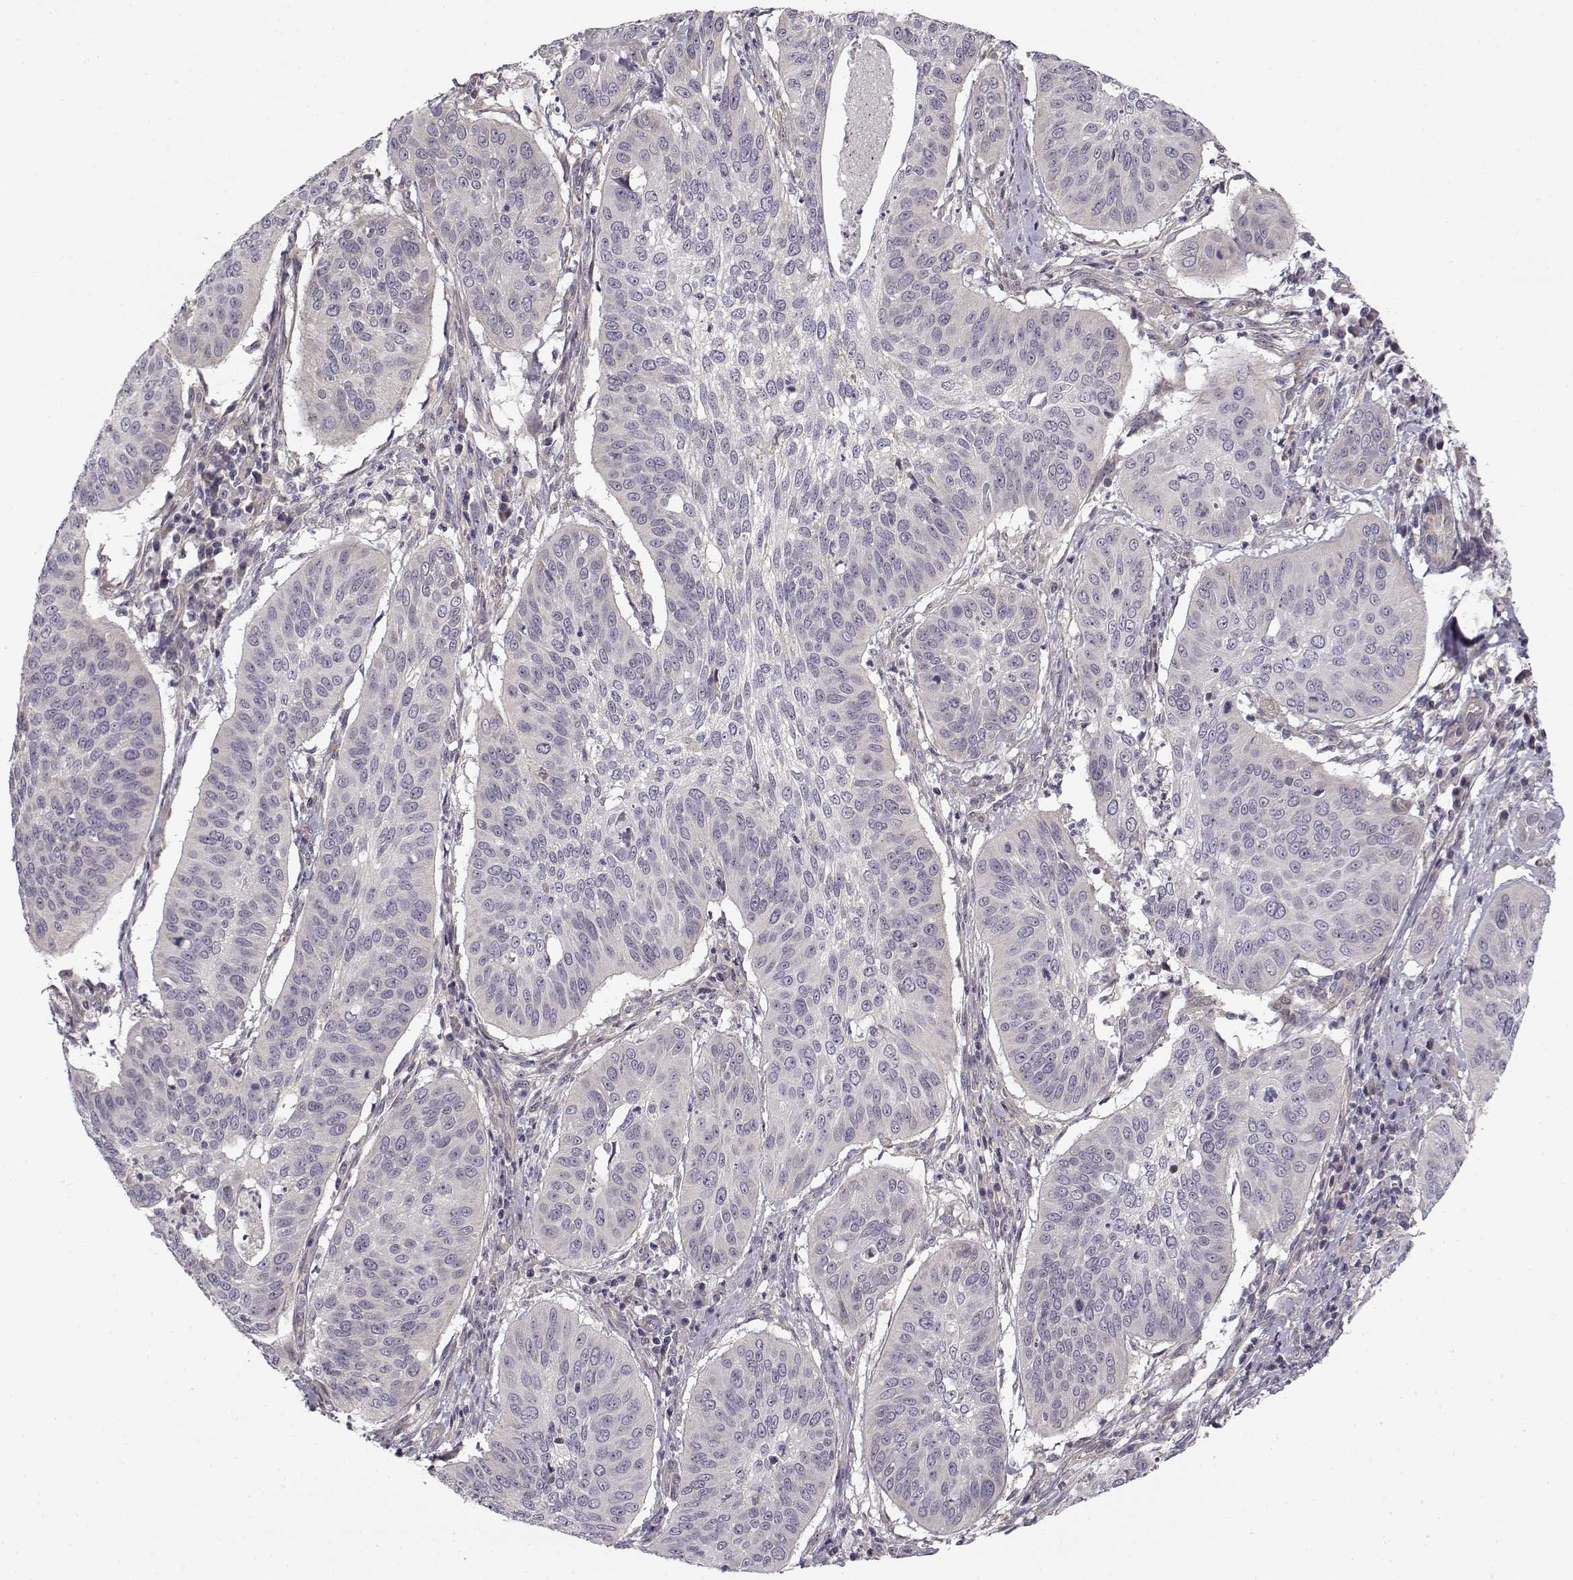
{"staining": {"intensity": "negative", "quantity": "none", "location": "none"}, "tissue": "cervical cancer", "cell_type": "Tumor cells", "image_type": "cancer", "snomed": [{"axis": "morphology", "description": "Normal tissue, NOS"}, {"axis": "morphology", "description": "Squamous cell carcinoma, NOS"}, {"axis": "topography", "description": "Cervix"}], "caption": "Histopathology image shows no significant protein positivity in tumor cells of cervical cancer.", "gene": "MED12L", "patient": {"sex": "female", "age": 39}}